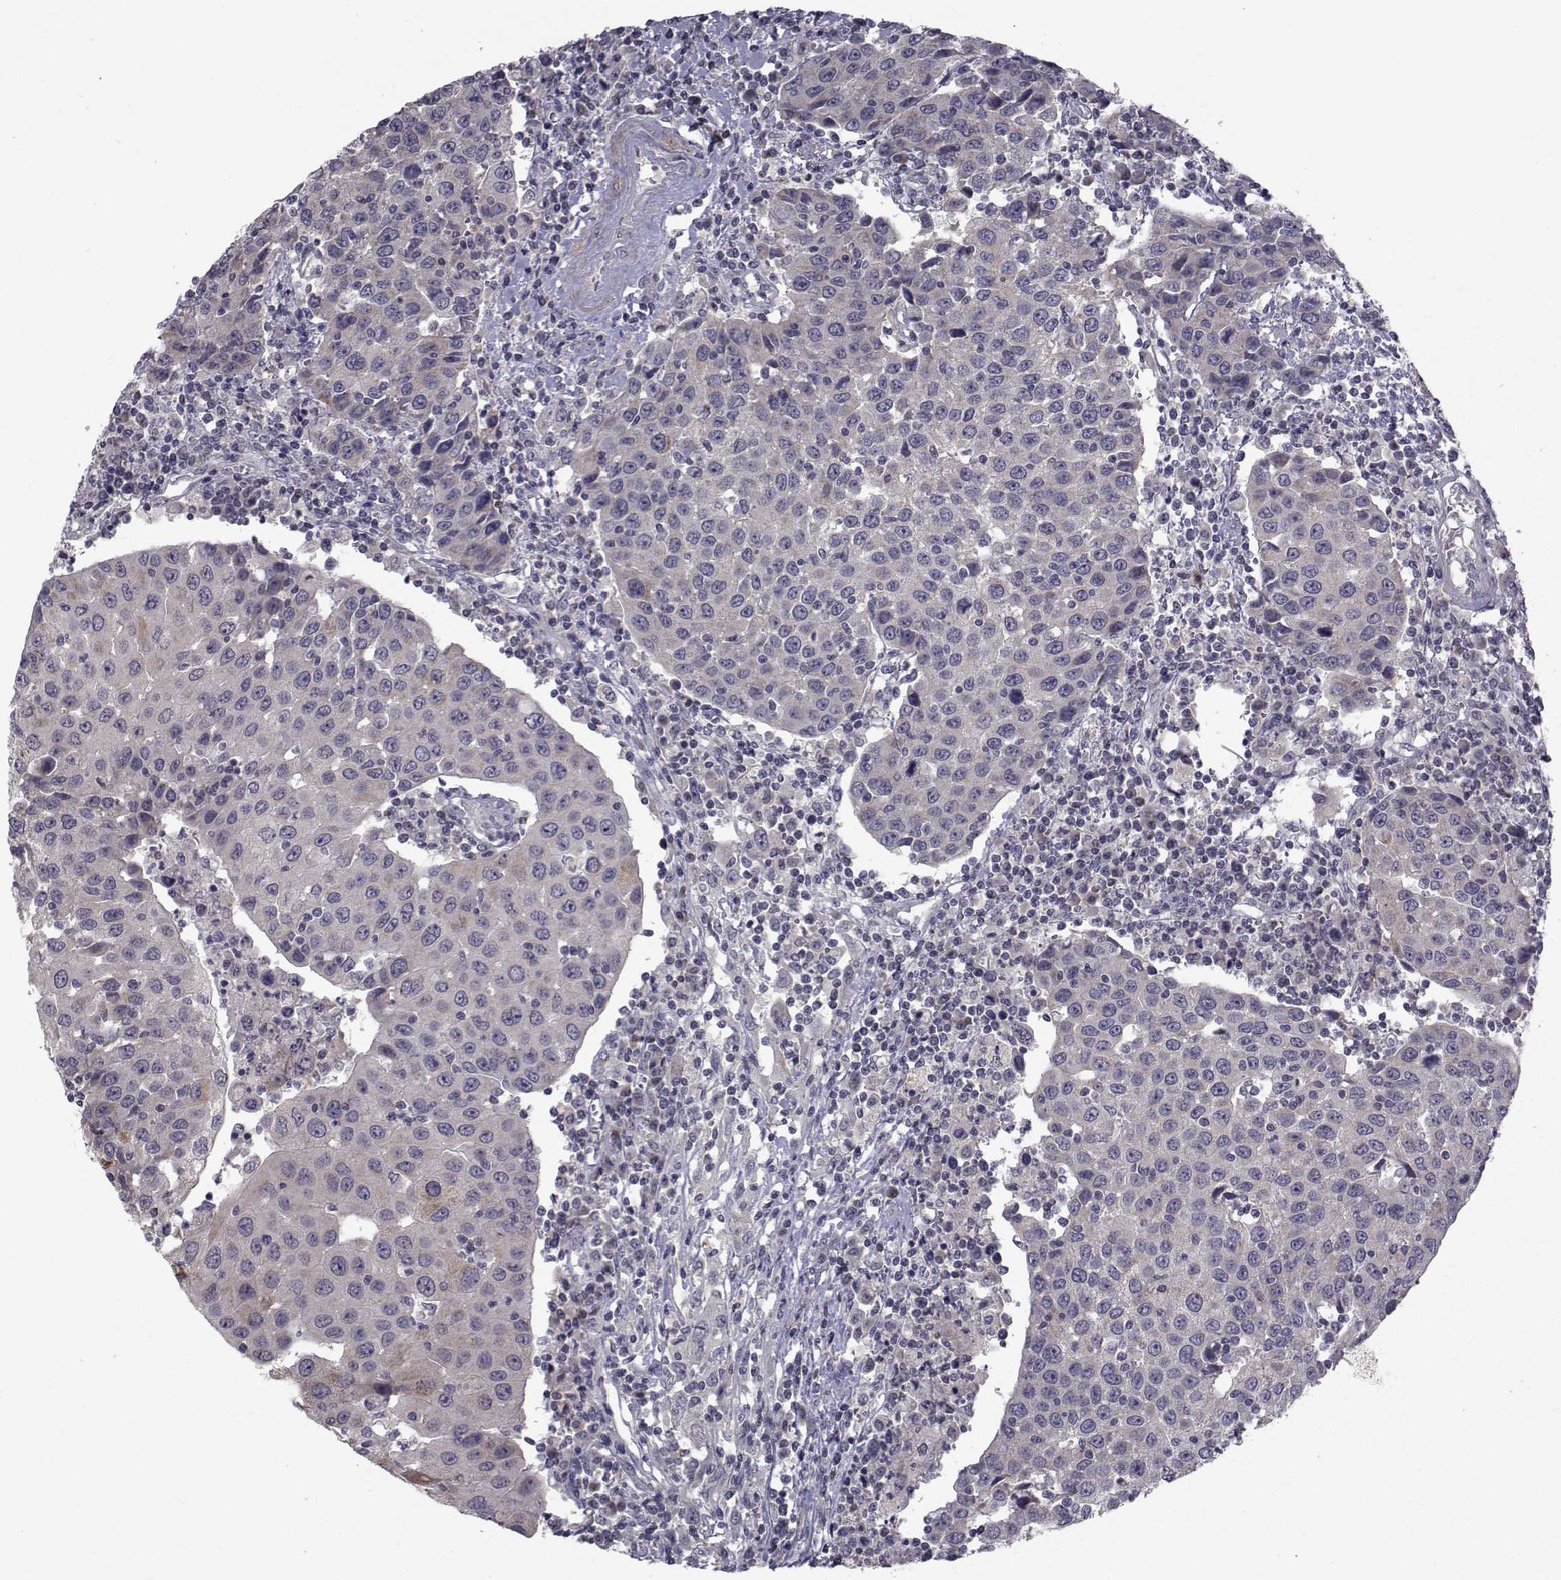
{"staining": {"intensity": "negative", "quantity": "none", "location": "none"}, "tissue": "urothelial cancer", "cell_type": "Tumor cells", "image_type": "cancer", "snomed": [{"axis": "morphology", "description": "Urothelial carcinoma, High grade"}, {"axis": "topography", "description": "Urinary bladder"}], "caption": "Tumor cells show no significant protein staining in high-grade urothelial carcinoma.", "gene": "FDXR", "patient": {"sex": "female", "age": 85}}